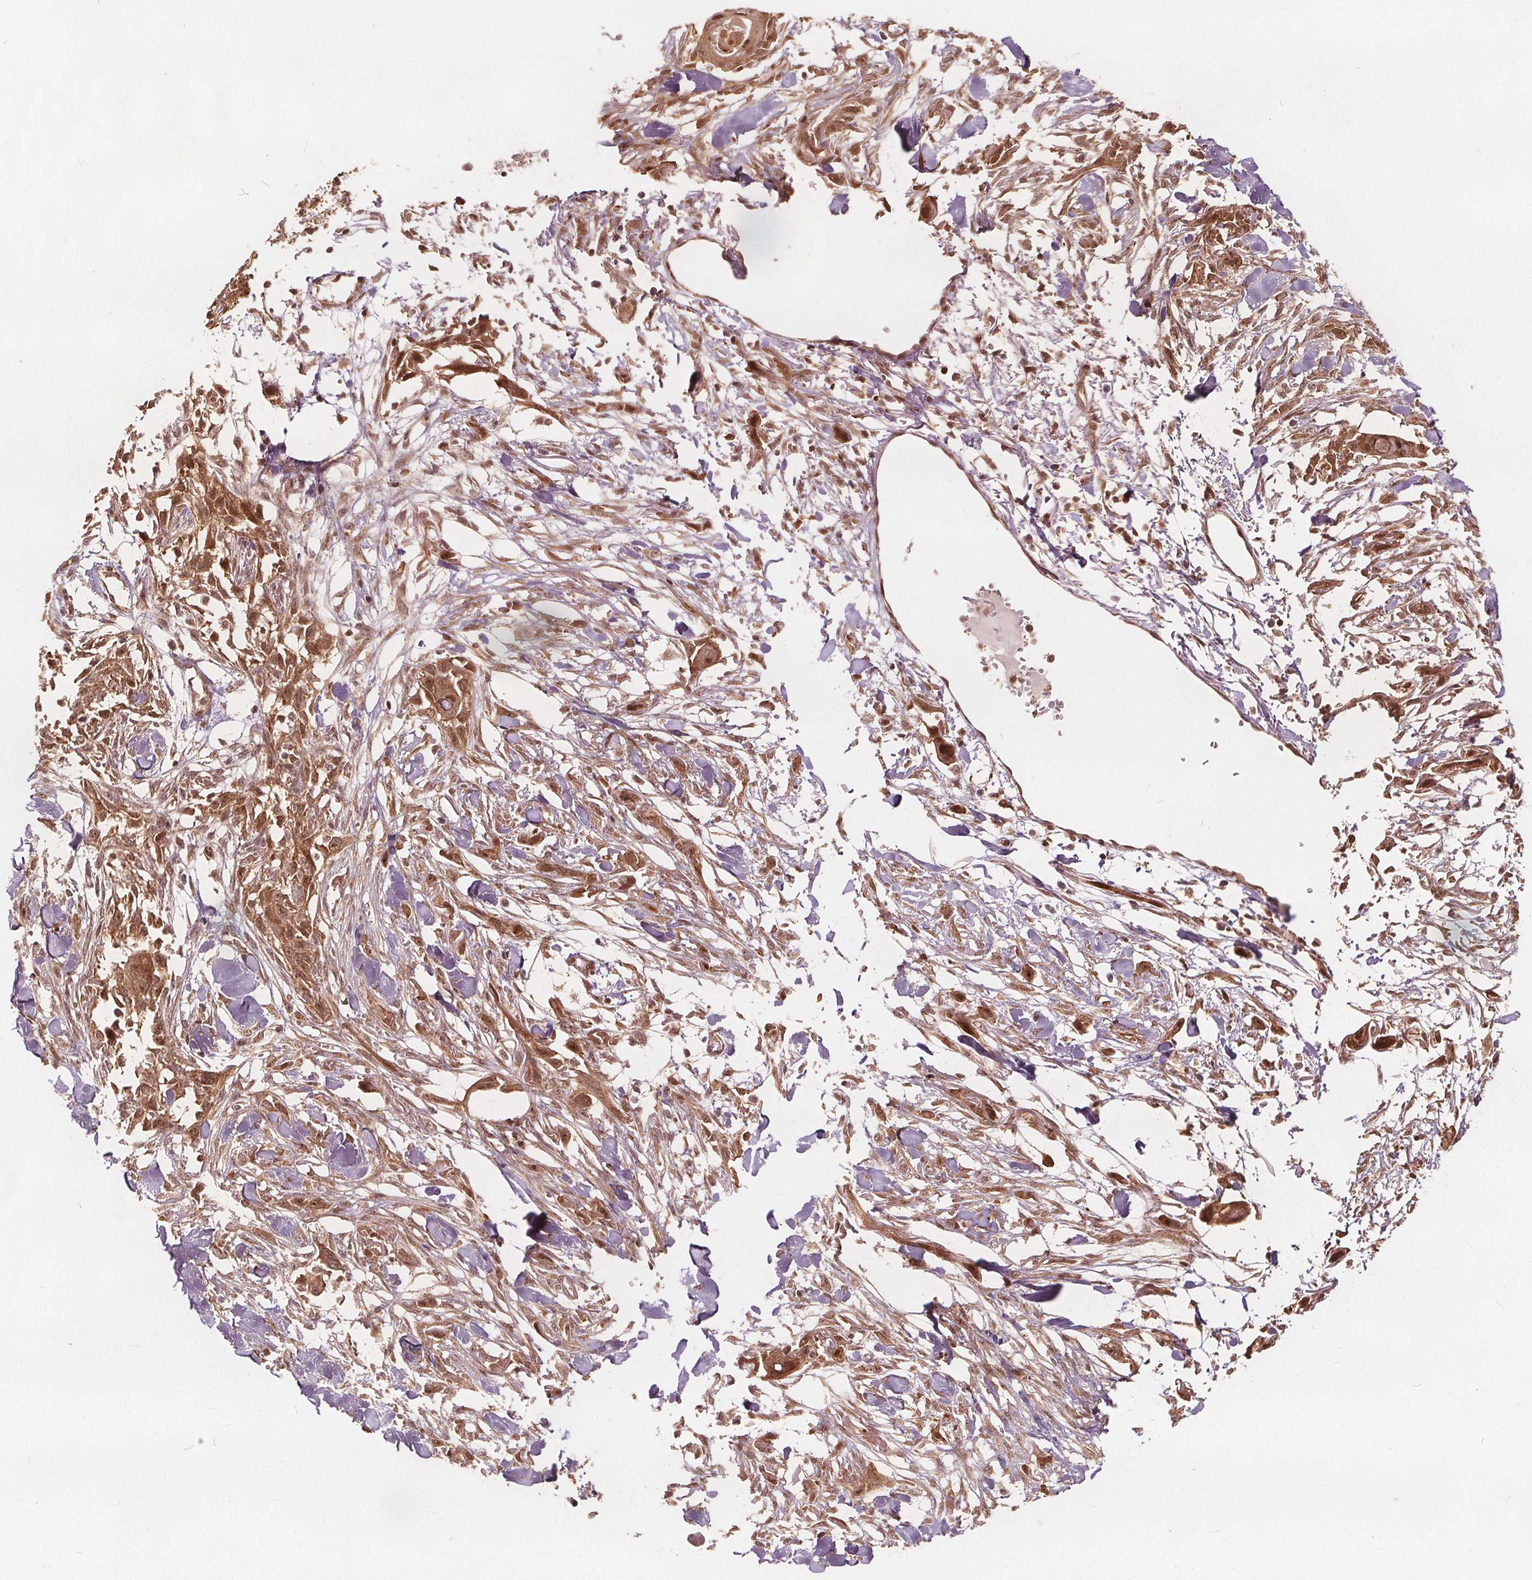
{"staining": {"intensity": "moderate", "quantity": ">75%", "location": "cytoplasmic/membranous,nuclear"}, "tissue": "skin cancer", "cell_type": "Tumor cells", "image_type": "cancer", "snomed": [{"axis": "morphology", "description": "Squamous cell carcinoma, NOS"}, {"axis": "topography", "description": "Skin"}], "caption": "Protein expression analysis of skin squamous cell carcinoma shows moderate cytoplasmic/membranous and nuclear expression in about >75% of tumor cells.", "gene": "PPP1CB", "patient": {"sex": "female", "age": 59}}